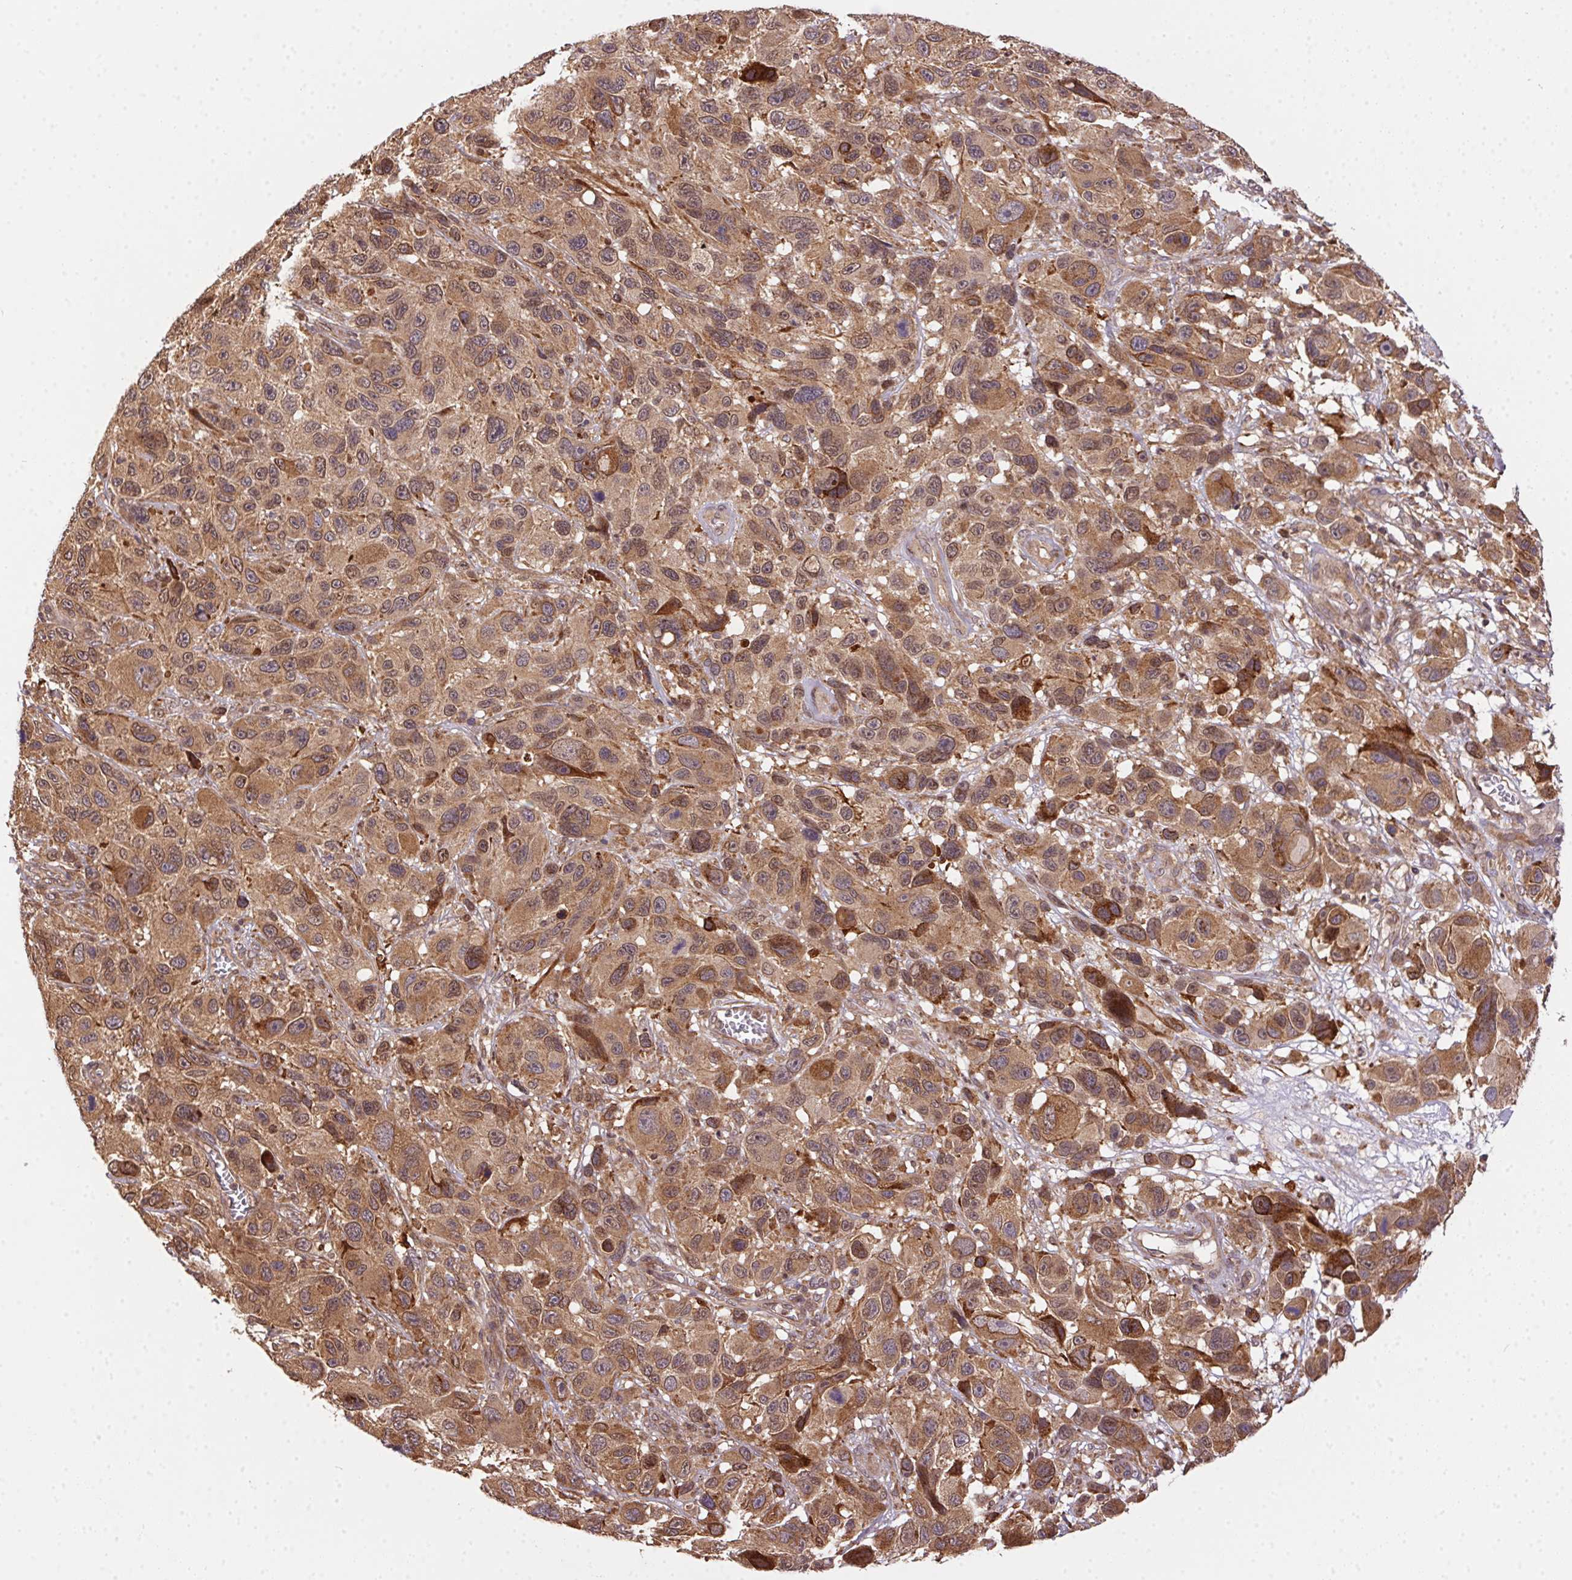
{"staining": {"intensity": "moderate", "quantity": ">75%", "location": "cytoplasmic/membranous,nuclear"}, "tissue": "melanoma", "cell_type": "Tumor cells", "image_type": "cancer", "snomed": [{"axis": "morphology", "description": "Malignant melanoma, NOS"}, {"axis": "topography", "description": "Skin"}], "caption": "Melanoma stained for a protein exhibits moderate cytoplasmic/membranous and nuclear positivity in tumor cells. The staining was performed using DAB to visualize the protein expression in brown, while the nuclei were stained in blue with hematoxylin (Magnification: 20x).", "gene": "MEX3D", "patient": {"sex": "male", "age": 53}}